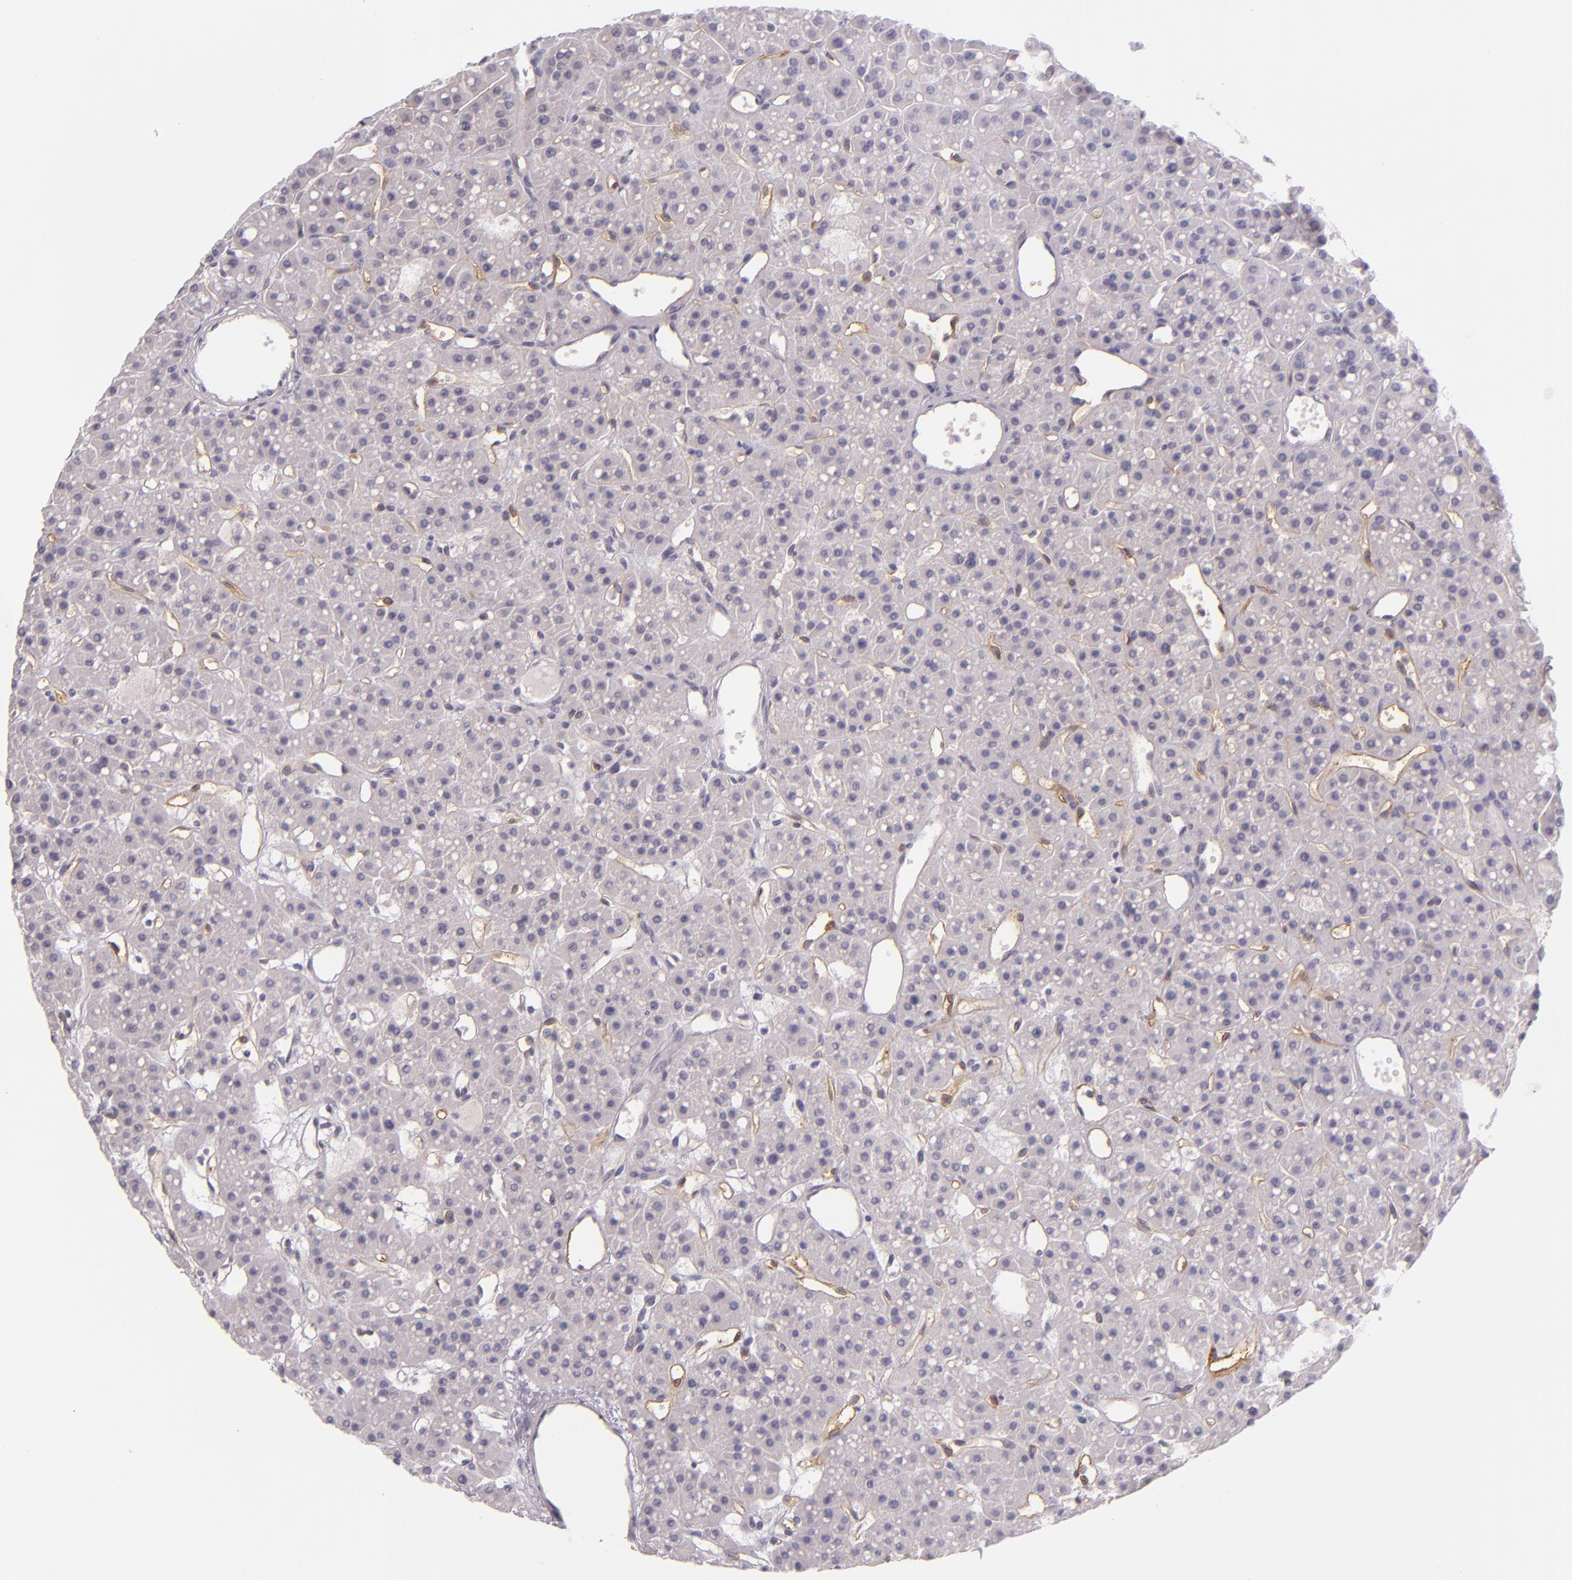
{"staining": {"intensity": "negative", "quantity": "none", "location": "none"}, "tissue": "parathyroid gland", "cell_type": "Glandular cells", "image_type": "normal", "snomed": [{"axis": "morphology", "description": "Normal tissue, NOS"}, {"axis": "topography", "description": "Parathyroid gland"}], "caption": "DAB (3,3'-diaminobenzidine) immunohistochemical staining of unremarkable human parathyroid gland reveals no significant positivity in glandular cells. The staining was performed using DAB to visualize the protein expression in brown, while the nuclei were stained in blue with hematoxylin (Magnification: 20x).", "gene": "ICAM1", "patient": {"sex": "female", "age": 76}}